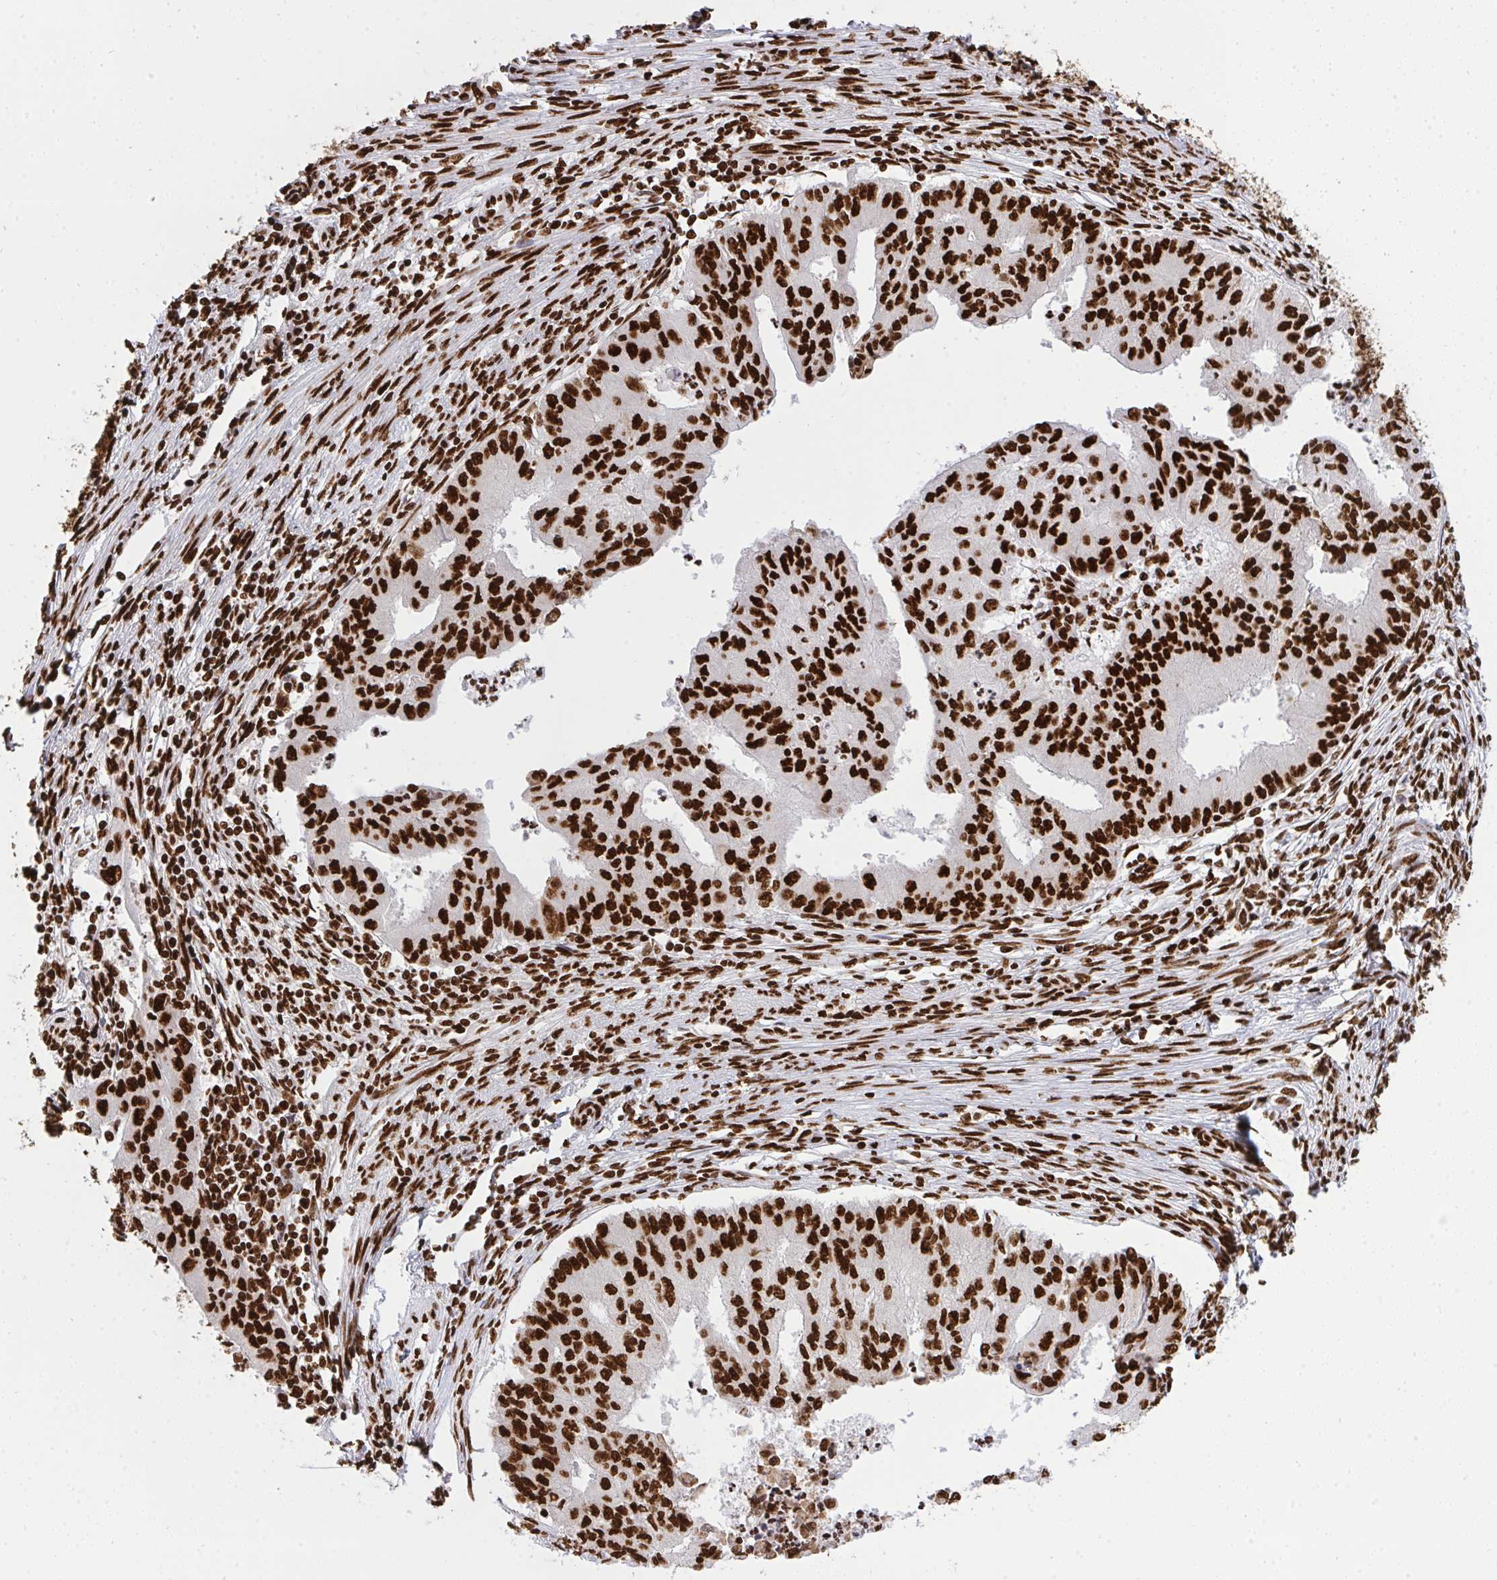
{"staining": {"intensity": "strong", "quantity": ">75%", "location": "nuclear"}, "tissue": "endometrial cancer", "cell_type": "Tumor cells", "image_type": "cancer", "snomed": [{"axis": "morphology", "description": "Adenocarcinoma, NOS"}, {"axis": "topography", "description": "Endometrium"}], "caption": "There is high levels of strong nuclear positivity in tumor cells of endometrial cancer, as demonstrated by immunohistochemical staining (brown color).", "gene": "HNRNPL", "patient": {"sex": "female", "age": 50}}